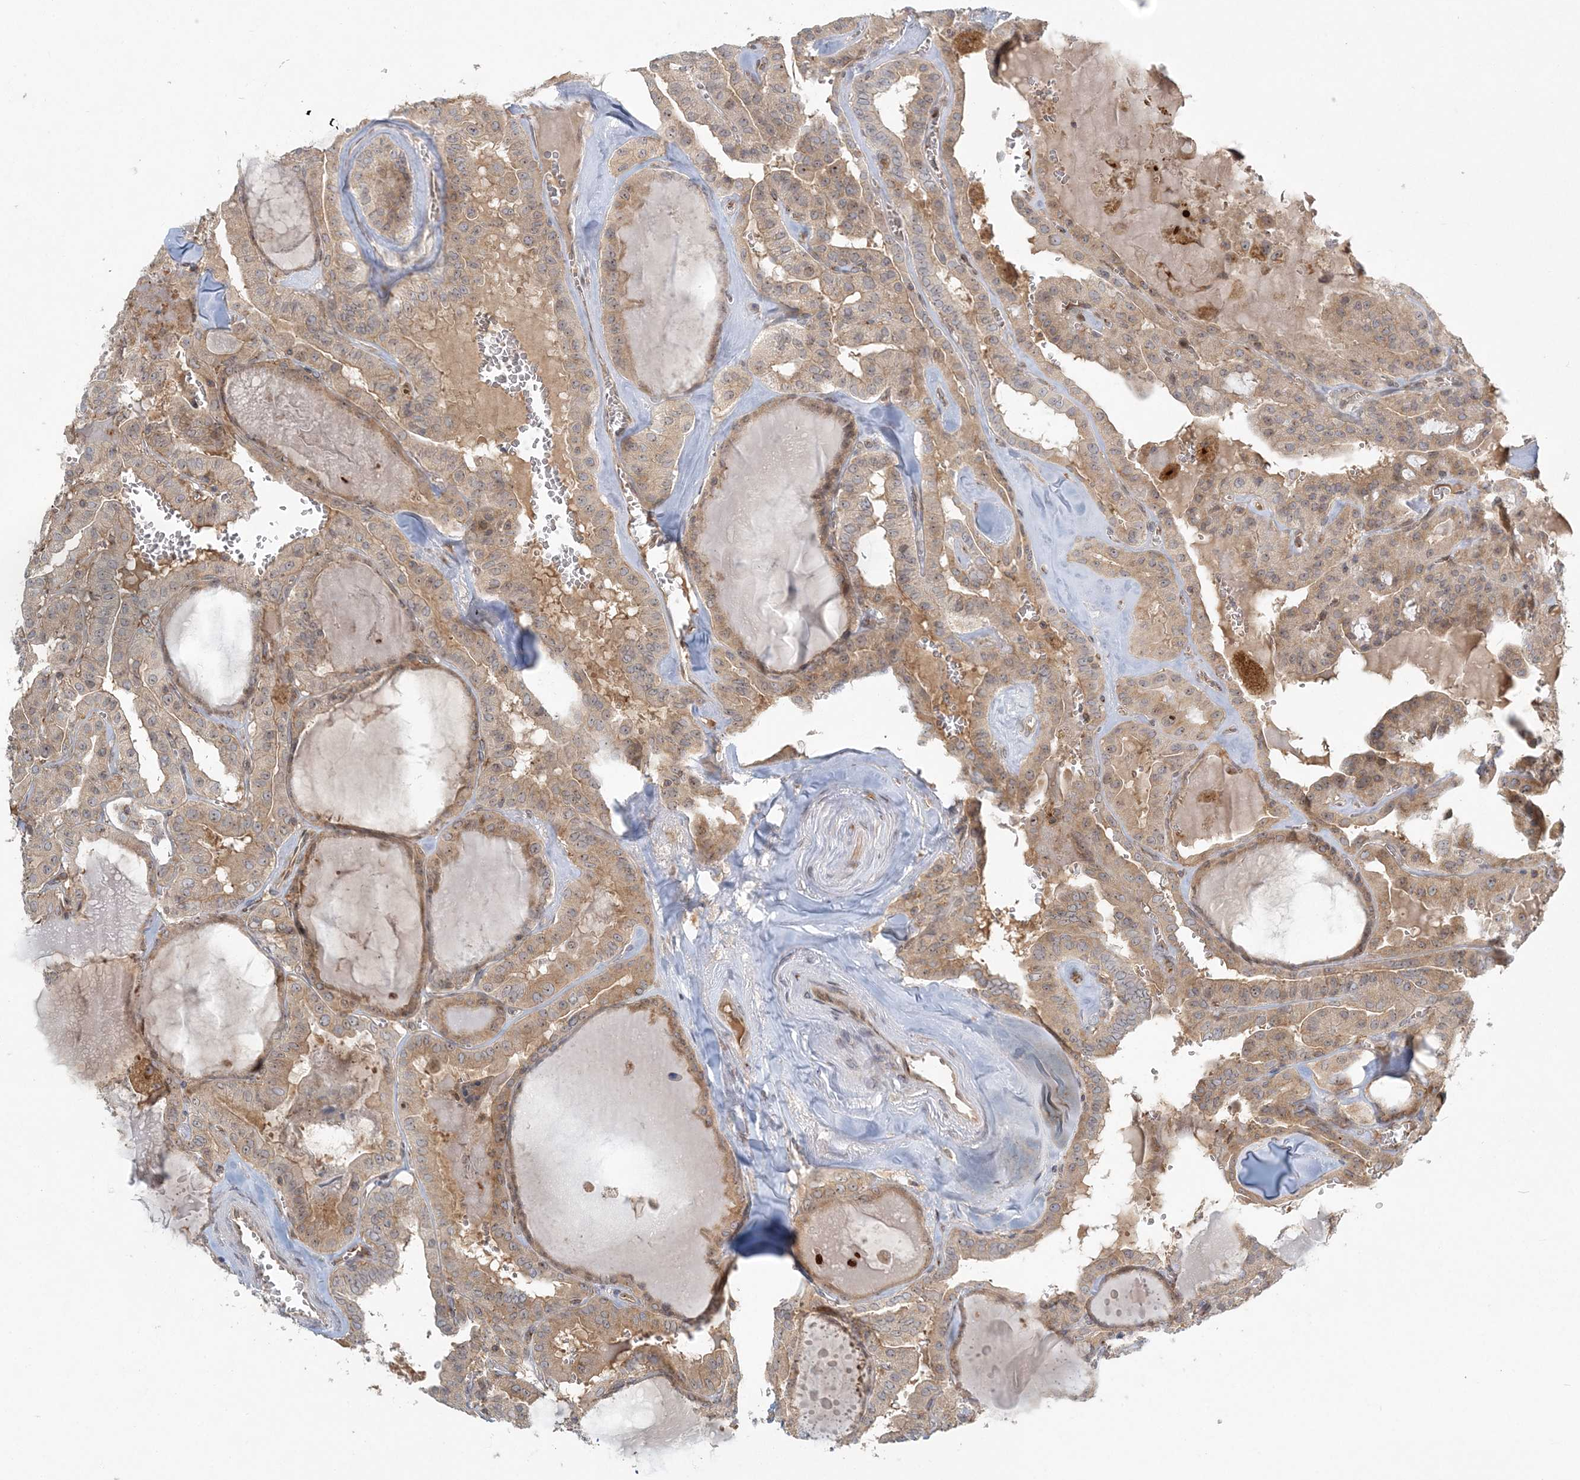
{"staining": {"intensity": "weak", "quantity": ">75%", "location": "cytoplasmic/membranous"}, "tissue": "thyroid cancer", "cell_type": "Tumor cells", "image_type": "cancer", "snomed": [{"axis": "morphology", "description": "Papillary adenocarcinoma, NOS"}, {"axis": "topography", "description": "Thyroid gland"}], "caption": "Thyroid cancer (papillary adenocarcinoma) was stained to show a protein in brown. There is low levels of weak cytoplasmic/membranous expression in about >75% of tumor cells.", "gene": "AP1AR", "patient": {"sex": "male", "age": 52}}